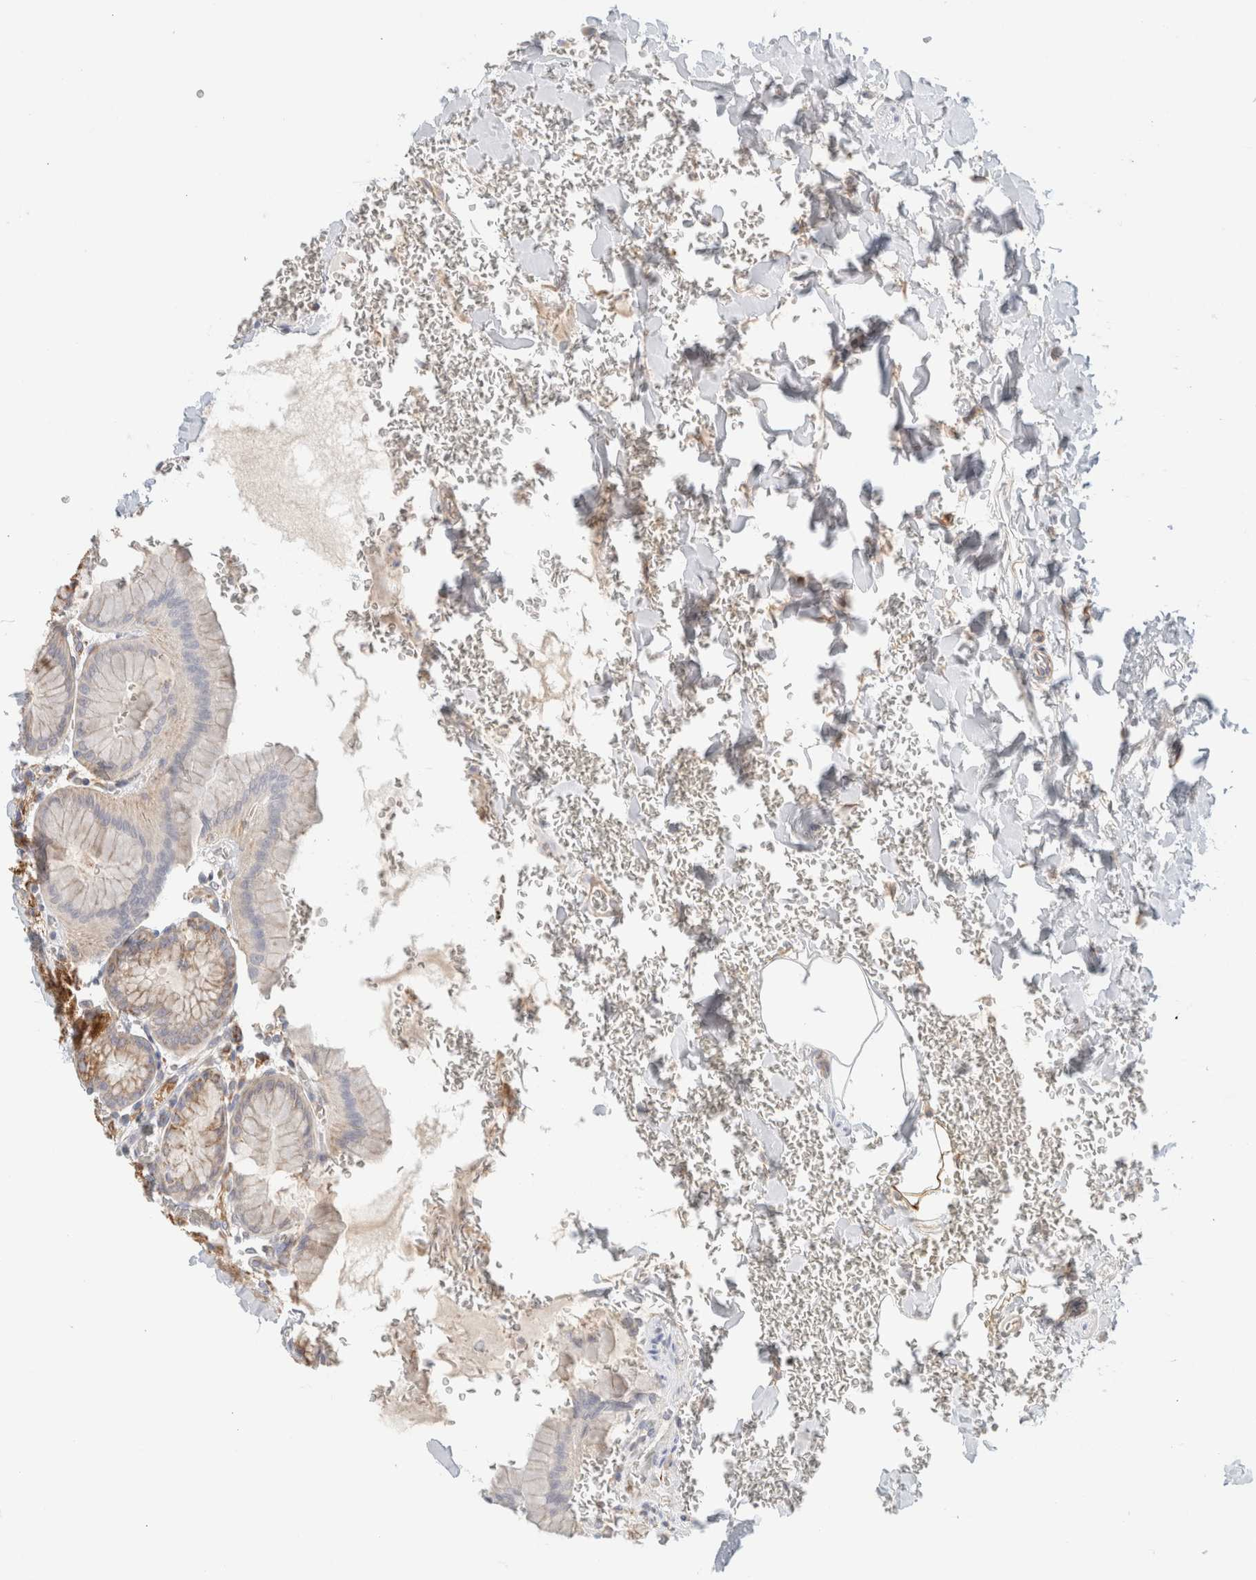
{"staining": {"intensity": "strong", "quantity": "<25%", "location": "cytoplasmic/membranous"}, "tissue": "stomach", "cell_type": "Glandular cells", "image_type": "normal", "snomed": [{"axis": "morphology", "description": "Normal tissue, NOS"}, {"axis": "topography", "description": "Stomach"}], "caption": "Immunohistochemical staining of normal stomach shows <25% levels of strong cytoplasmic/membranous protein positivity in about <25% of glandular cells.", "gene": "MRM3", "patient": {"sex": "male", "age": 42}}